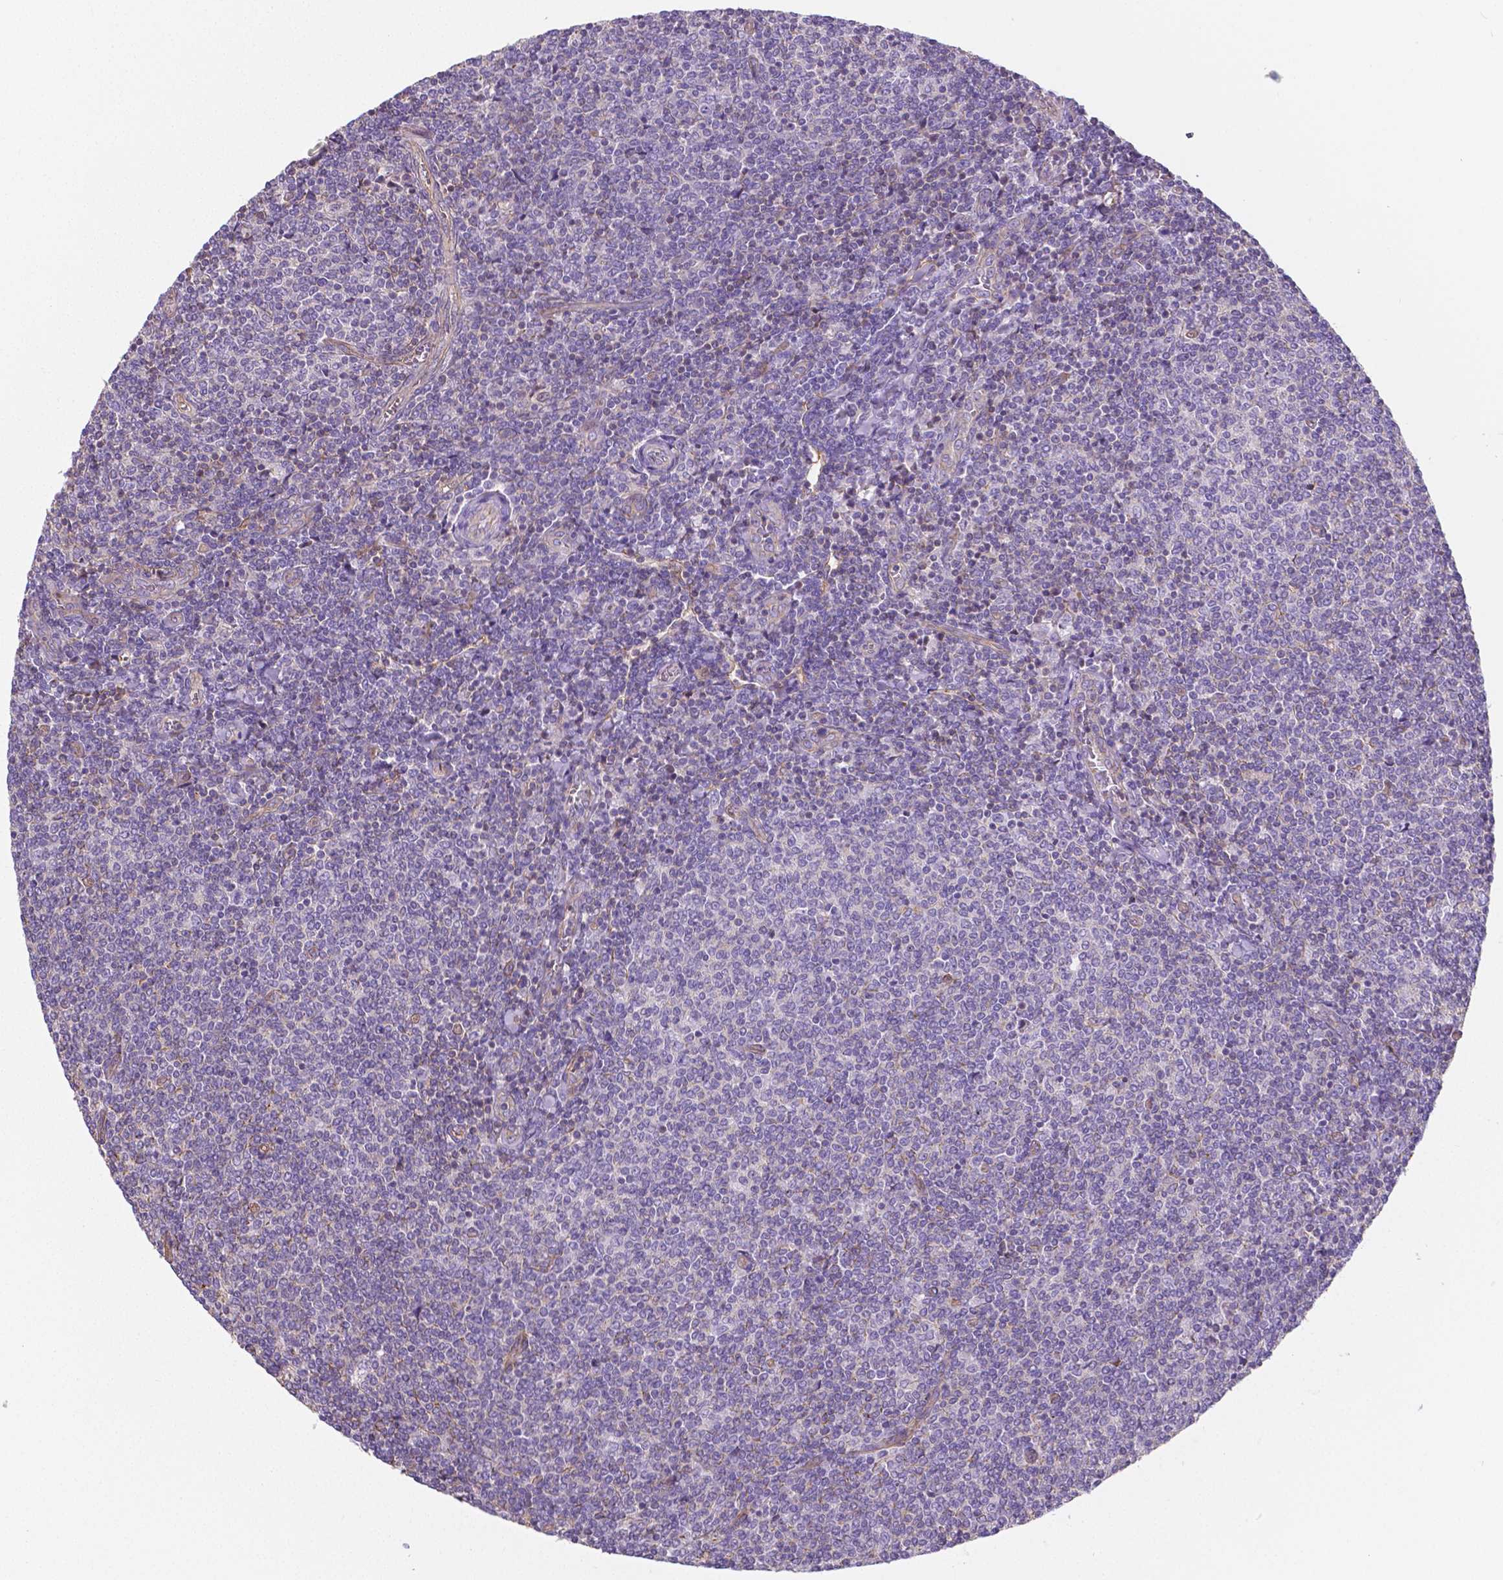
{"staining": {"intensity": "negative", "quantity": "none", "location": "none"}, "tissue": "lymphoma", "cell_type": "Tumor cells", "image_type": "cancer", "snomed": [{"axis": "morphology", "description": "Malignant lymphoma, non-Hodgkin's type, Low grade"}, {"axis": "topography", "description": "Lymph node"}], "caption": "The immunohistochemistry micrograph has no significant expression in tumor cells of lymphoma tissue.", "gene": "CRMP1", "patient": {"sex": "male", "age": 52}}